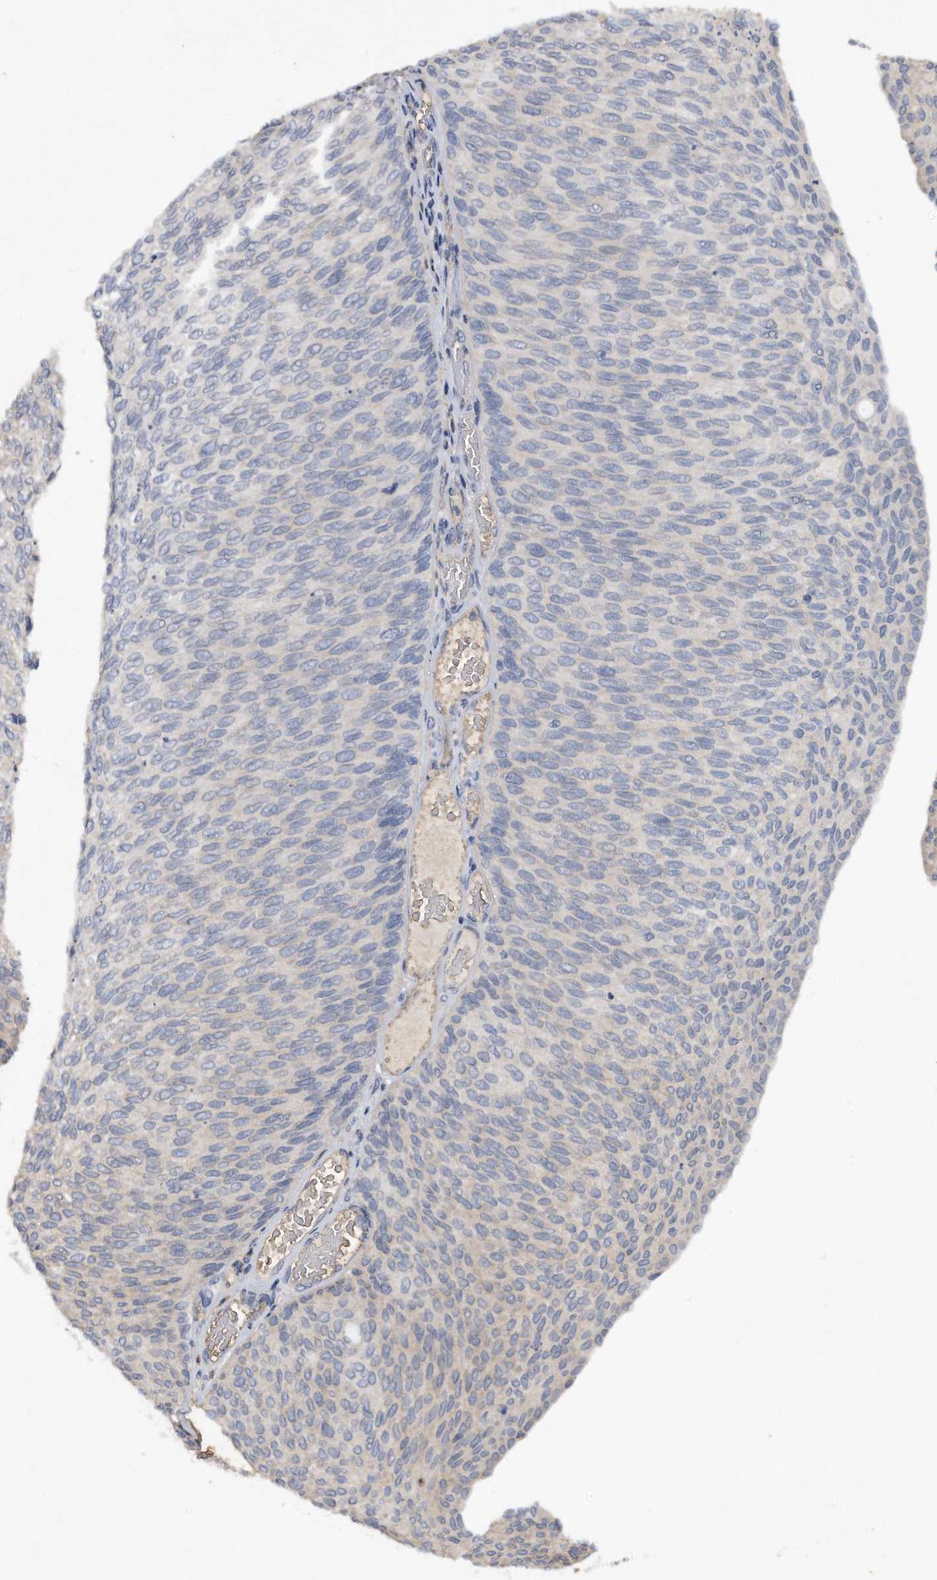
{"staining": {"intensity": "negative", "quantity": "none", "location": "none"}, "tissue": "urothelial cancer", "cell_type": "Tumor cells", "image_type": "cancer", "snomed": [{"axis": "morphology", "description": "Urothelial carcinoma, Low grade"}, {"axis": "topography", "description": "Urinary bladder"}], "caption": "This is an immunohistochemistry (IHC) micrograph of human urothelial carcinoma (low-grade). There is no positivity in tumor cells.", "gene": "HOMER3", "patient": {"sex": "female", "age": 79}}